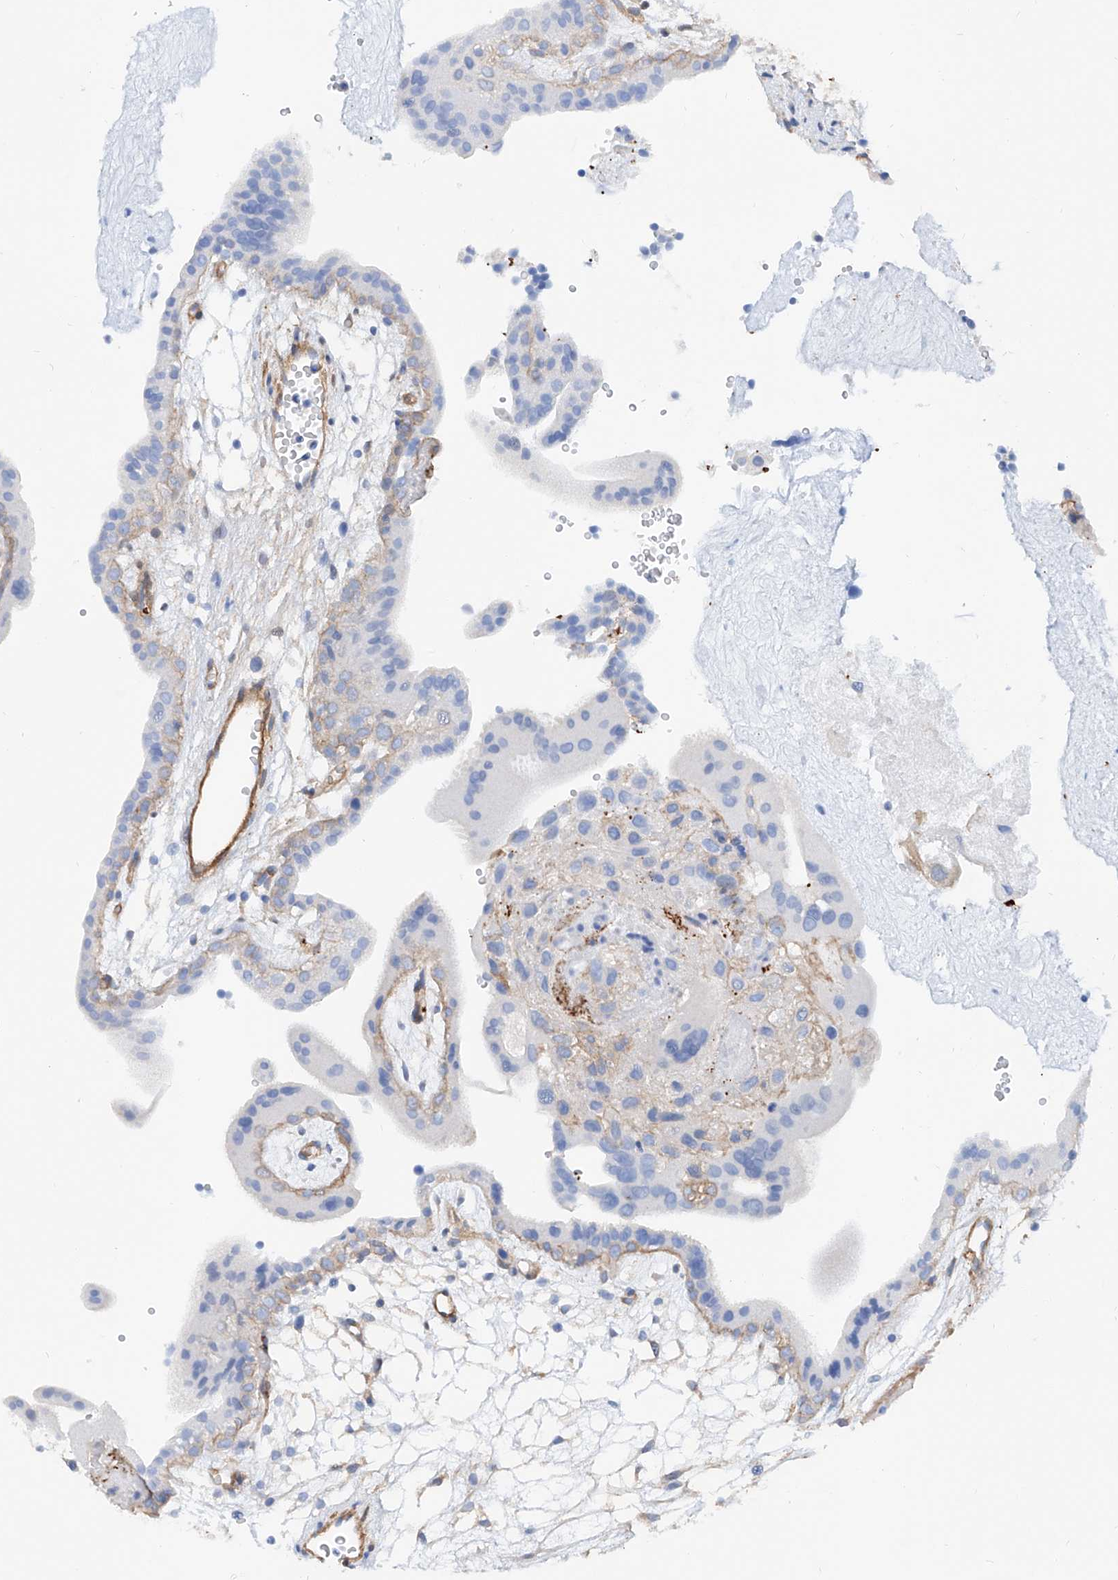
{"staining": {"intensity": "moderate", "quantity": "<25%", "location": "cytoplasmic/membranous"}, "tissue": "placenta", "cell_type": "Decidual cells", "image_type": "normal", "snomed": [{"axis": "morphology", "description": "Normal tissue, NOS"}, {"axis": "topography", "description": "Placenta"}], "caption": "Immunohistochemical staining of benign placenta demonstrates low levels of moderate cytoplasmic/membranous positivity in about <25% of decidual cells.", "gene": "TAS2R60", "patient": {"sex": "female", "age": 18}}